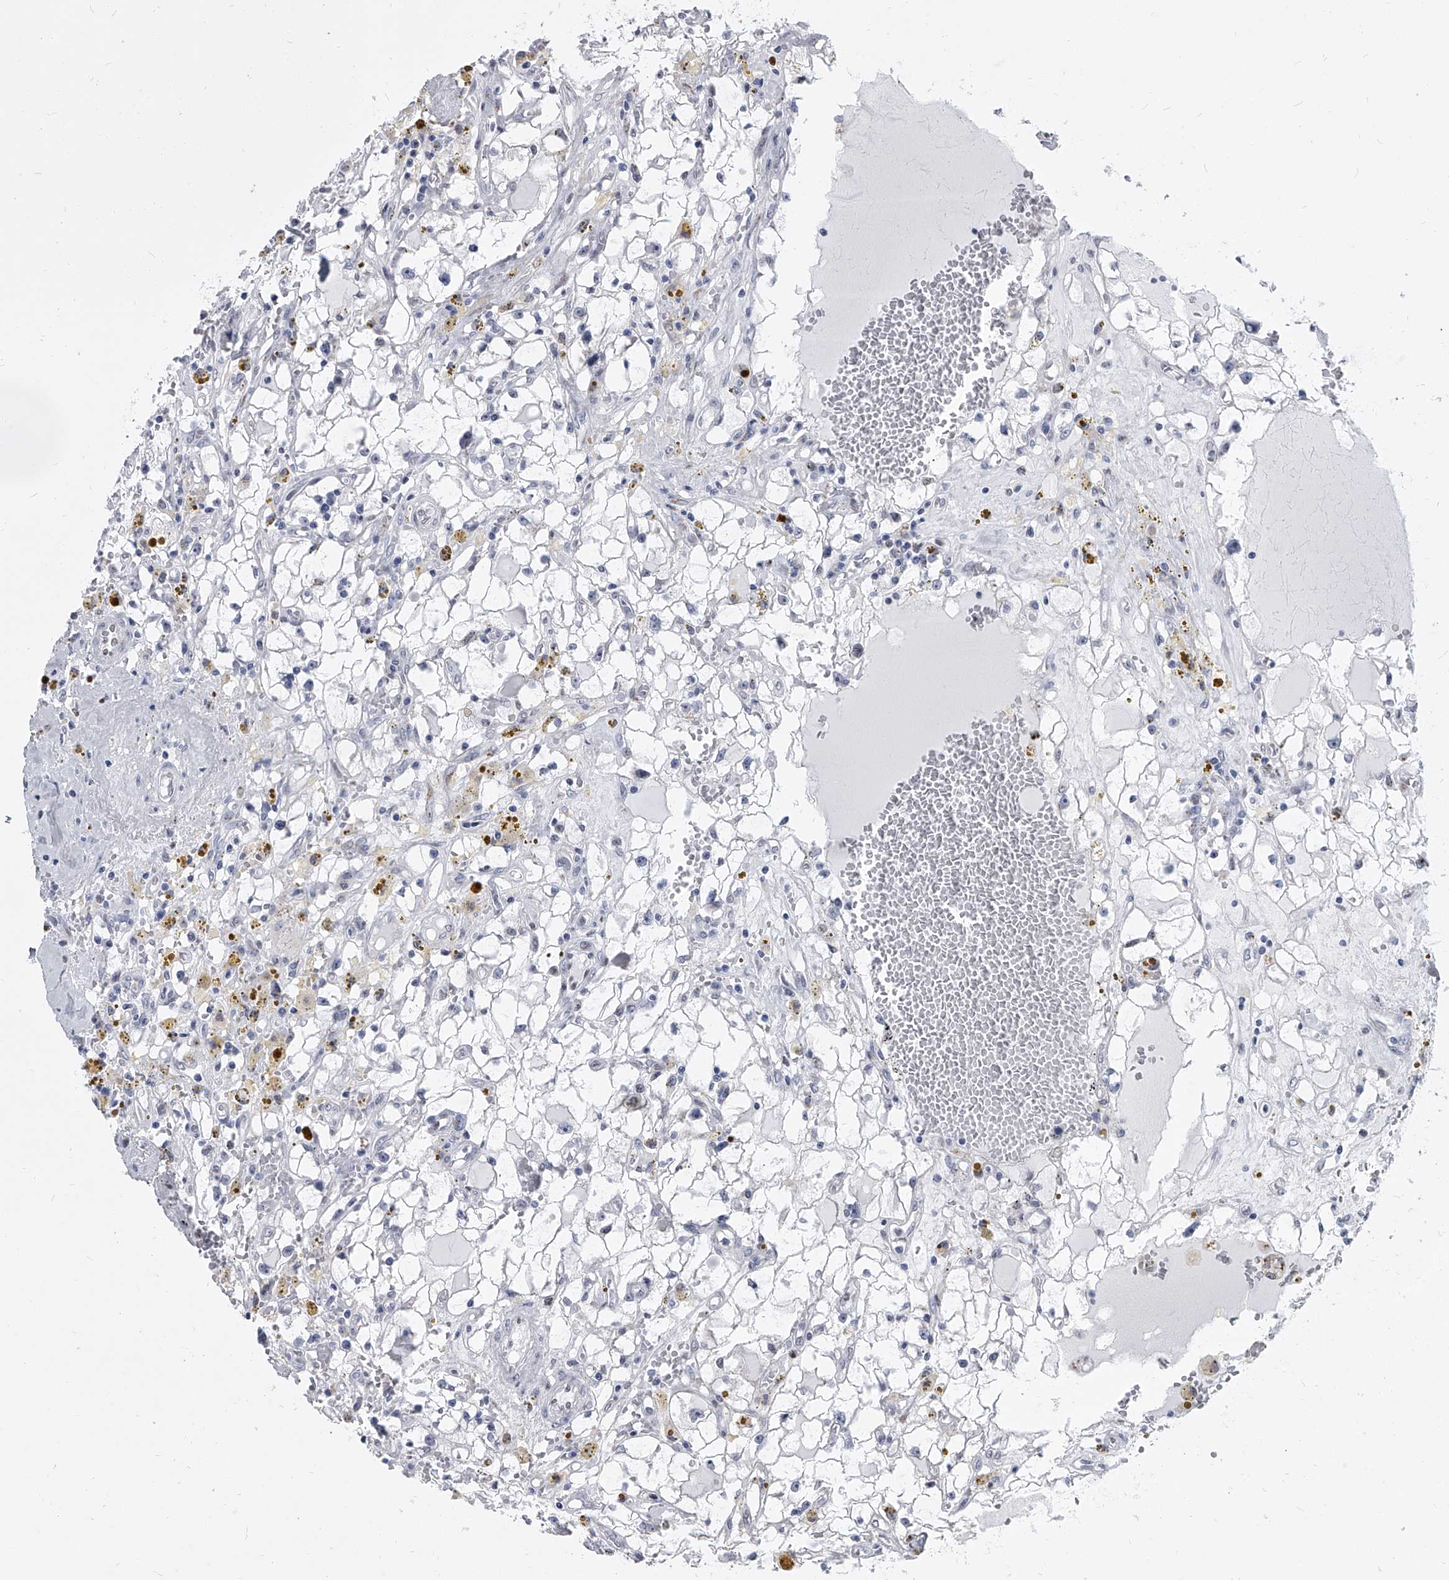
{"staining": {"intensity": "negative", "quantity": "none", "location": "none"}, "tissue": "renal cancer", "cell_type": "Tumor cells", "image_type": "cancer", "snomed": [{"axis": "morphology", "description": "Adenocarcinoma, NOS"}, {"axis": "topography", "description": "Kidney"}], "caption": "Adenocarcinoma (renal) was stained to show a protein in brown. There is no significant expression in tumor cells.", "gene": "EVA1C", "patient": {"sex": "male", "age": 56}}